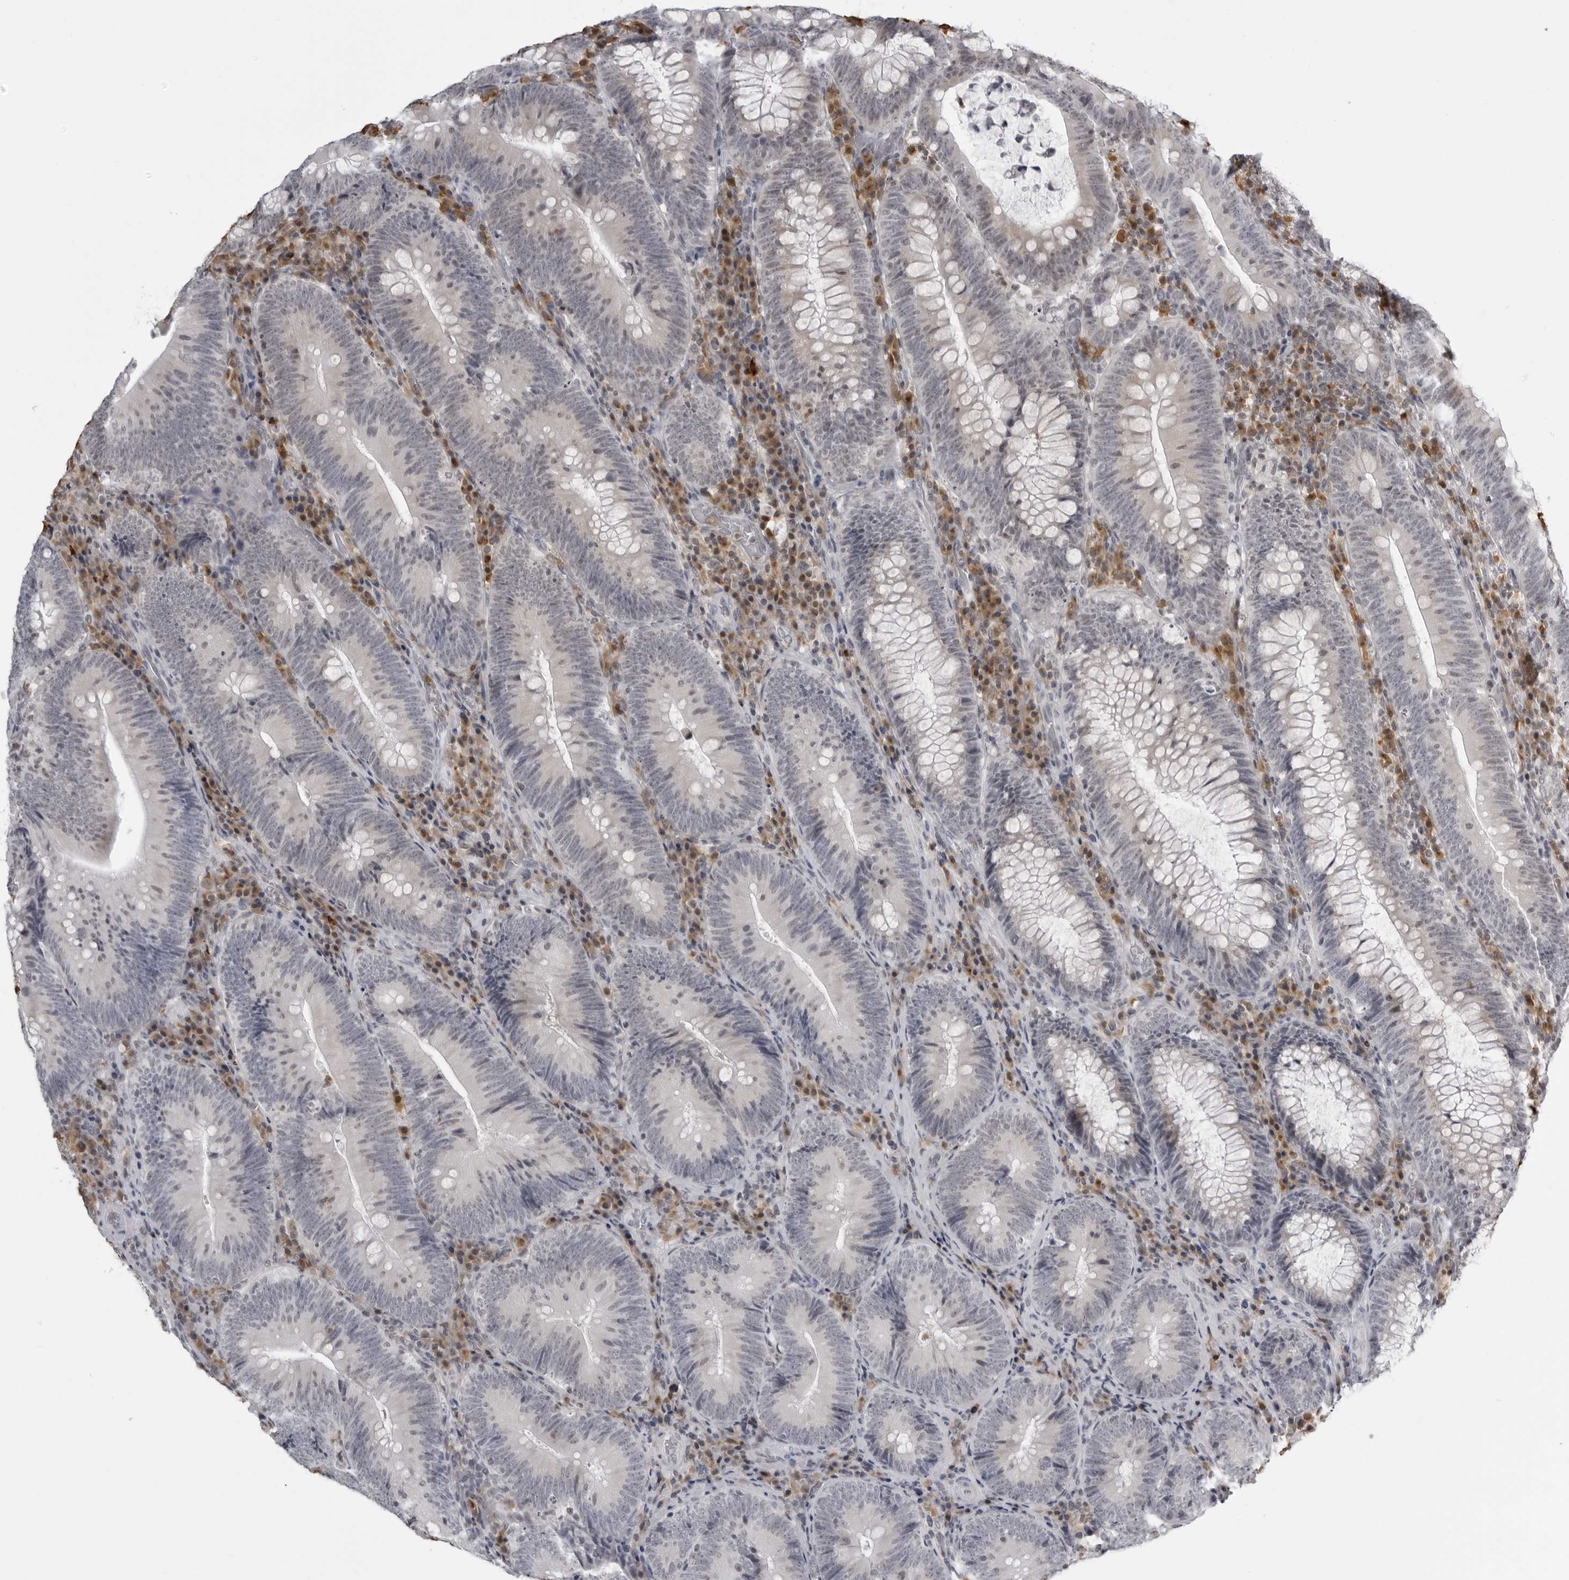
{"staining": {"intensity": "negative", "quantity": "none", "location": "none"}, "tissue": "colorectal cancer", "cell_type": "Tumor cells", "image_type": "cancer", "snomed": [{"axis": "morphology", "description": "Normal tissue, NOS"}, {"axis": "topography", "description": "Colon"}], "caption": "The photomicrograph reveals no staining of tumor cells in colorectal cancer.", "gene": "RTCA", "patient": {"sex": "female", "age": 82}}